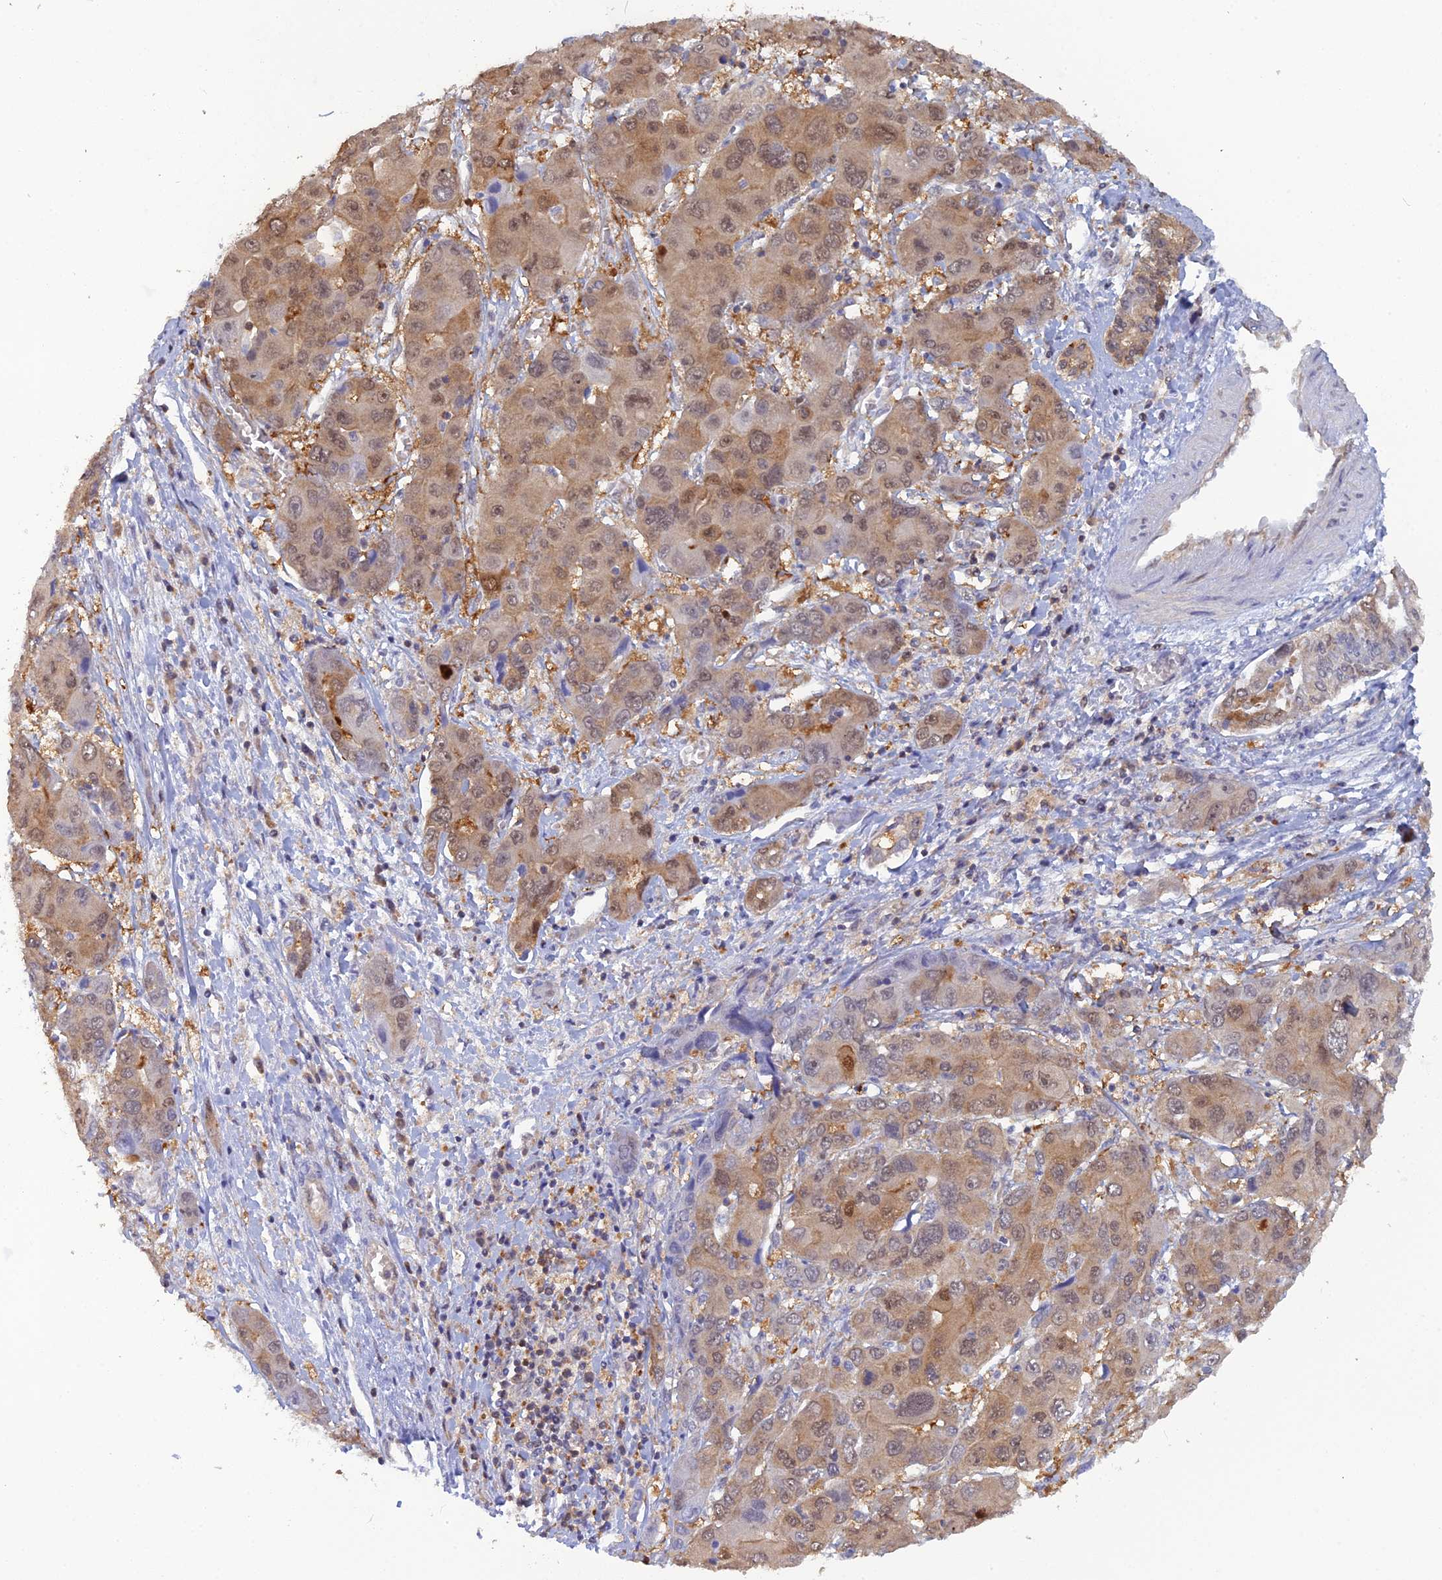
{"staining": {"intensity": "moderate", "quantity": "<25%", "location": "cytoplasmic/membranous,nuclear"}, "tissue": "liver cancer", "cell_type": "Tumor cells", "image_type": "cancer", "snomed": [{"axis": "morphology", "description": "Cholangiocarcinoma"}, {"axis": "topography", "description": "Liver"}], "caption": "Moderate cytoplasmic/membranous and nuclear positivity for a protein is appreciated in approximately <25% of tumor cells of liver cancer using immunohistochemistry (IHC).", "gene": "HINT1", "patient": {"sex": "male", "age": 67}}